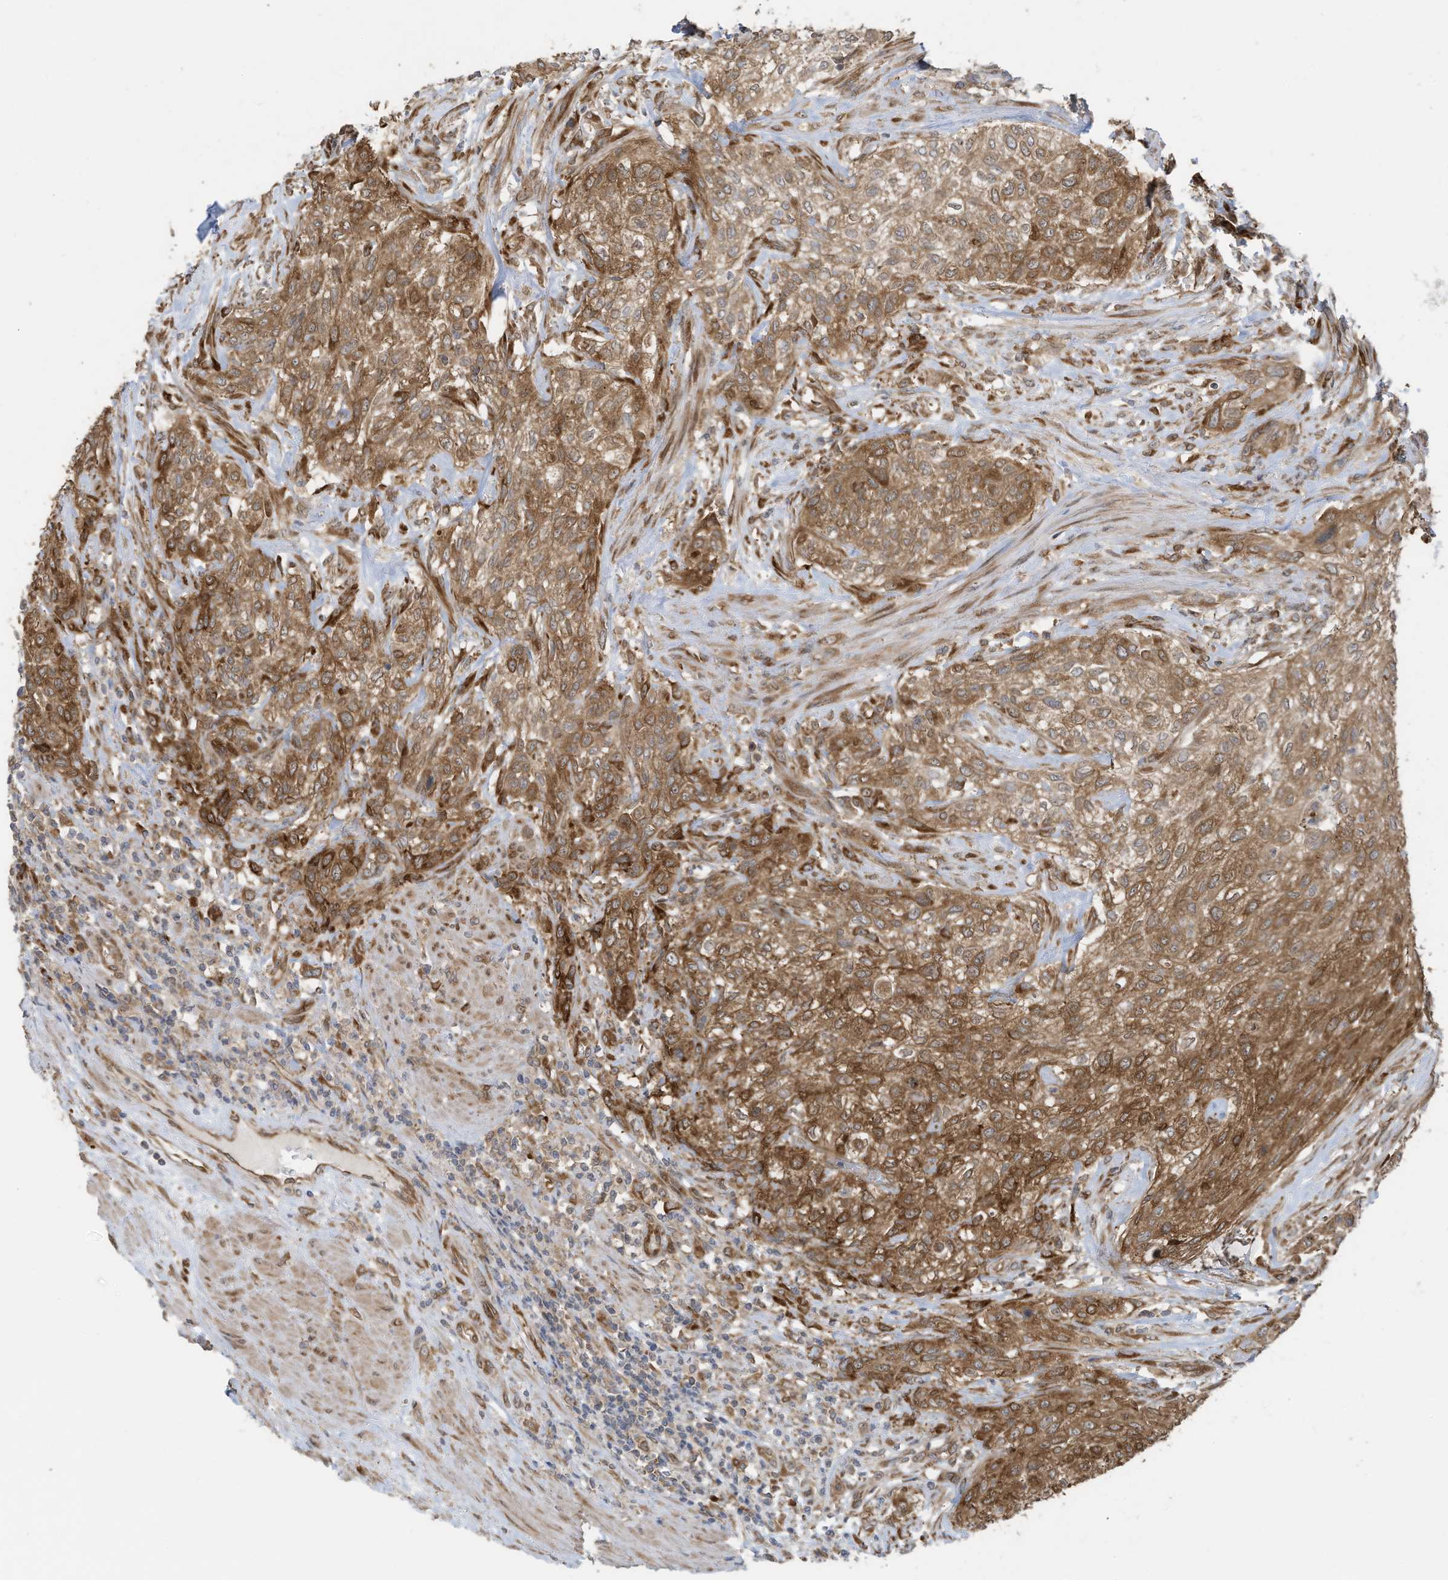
{"staining": {"intensity": "moderate", "quantity": ">75%", "location": "cytoplasmic/membranous"}, "tissue": "urothelial cancer", "cell_type": "Tumor cells", "image_type": "cancer", "snomed": [{"axis": "morphology", "description": "Urothelial carcinoma, High grade"}, {"axis": "topography", "description": "Urinary bladder"}], "caption": "Immunohistochemistry (IHC) (DAB) staining of high-grade urothelial carcinoma displays moderate cytoplasmic/membranous protein expression in about >75% of tumor cells. The protein of interest is stained brown, and the nuclei are stained in blue (DAB IHC with brightfield microscopy, high magnification).", "gene": "USE1", "patient": {"sex": "male", "age": 35}}